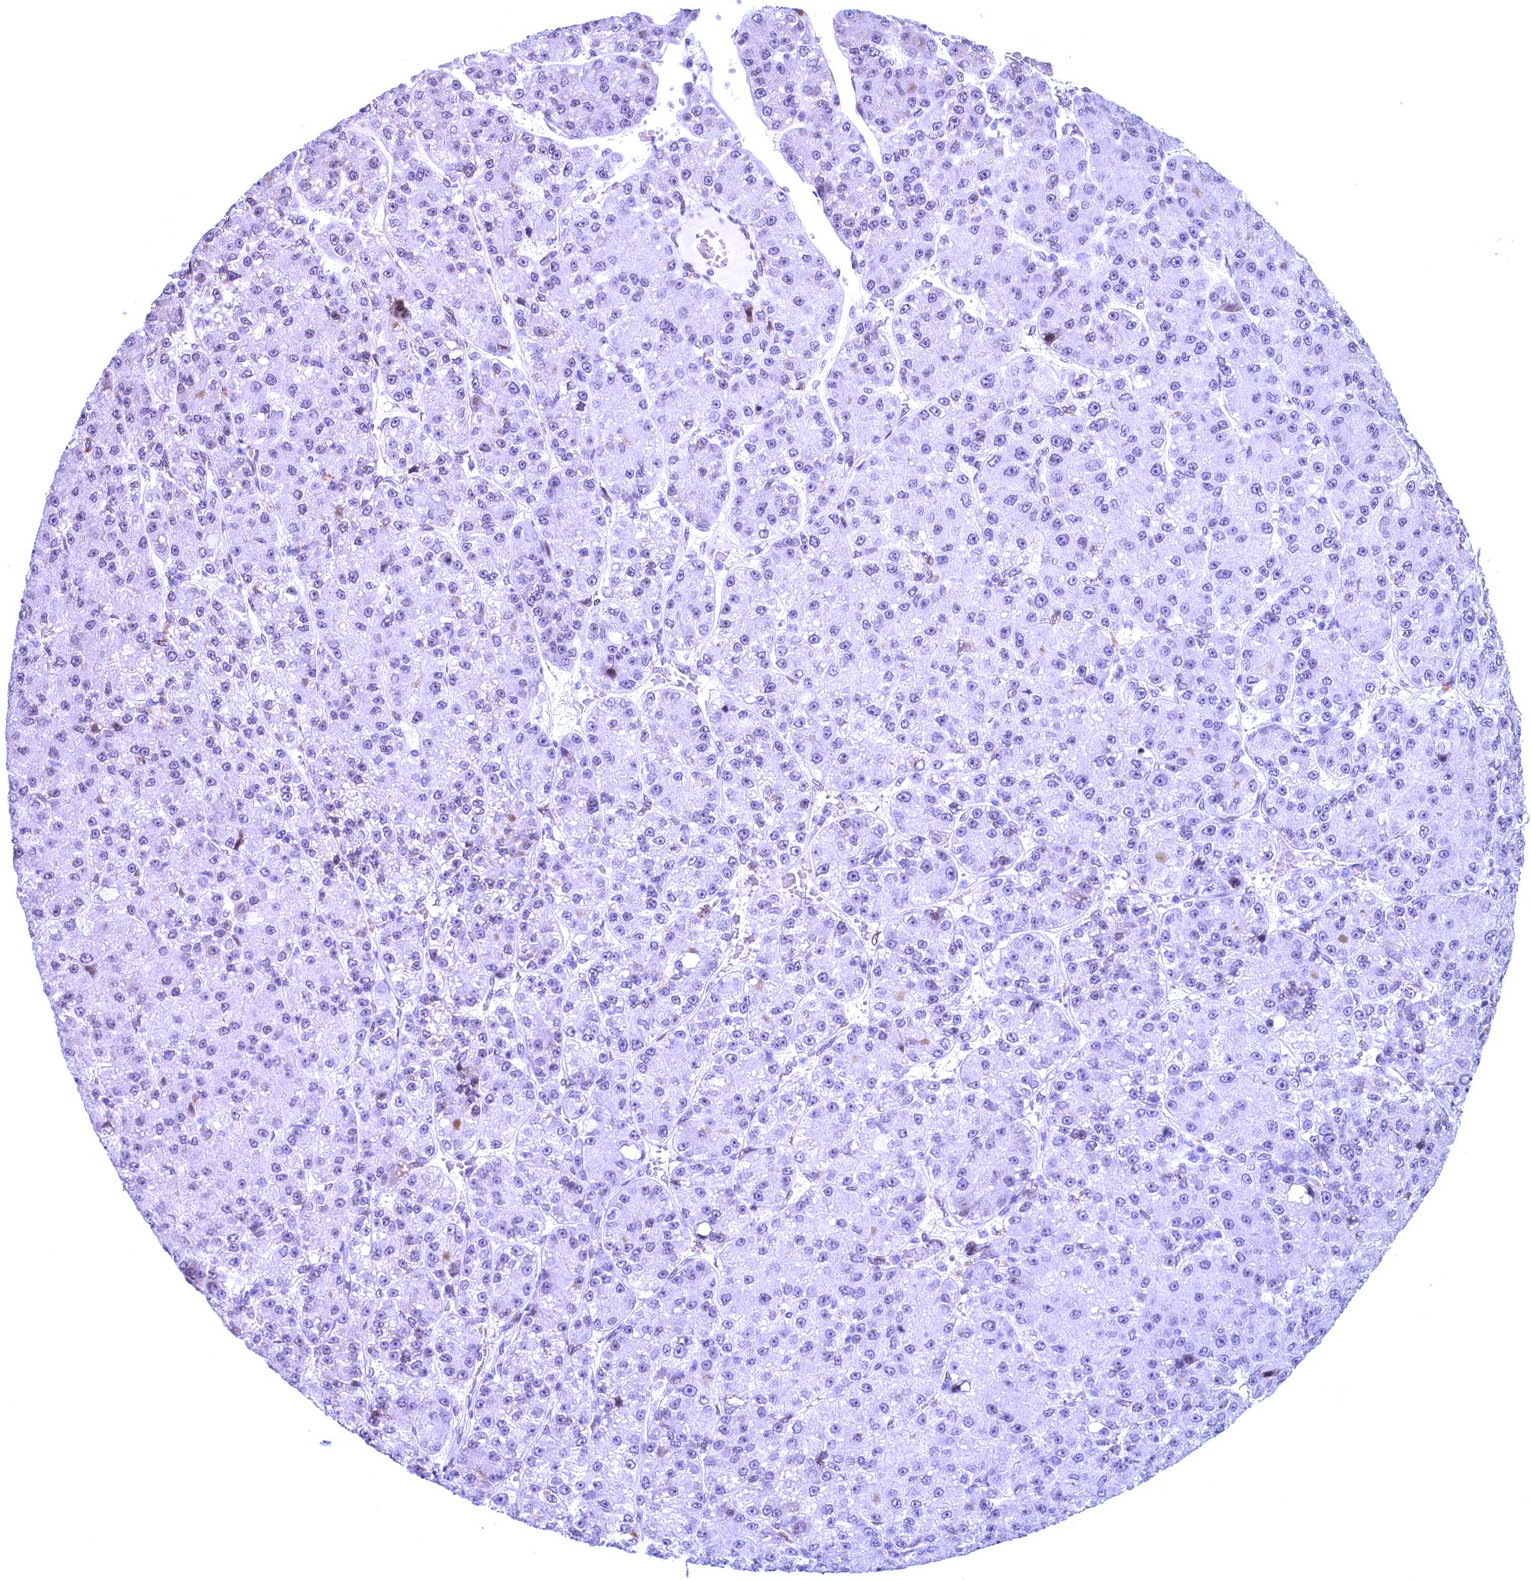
{"staining": {"intensity": "negative", "quantity": "none", "location": "none"}, "tissue": "liver cancer", "cell_type": "Tumor cells", "image_type": "cancer", "snomed": [{"axis": "morphology", "description": "Carcinoma, Hepatocellular, NOS"}, {"axis": "topography", "description": "Liver"}], "caption": "A photomicrograph of hepatocellular carcinoma (liver) stained for a protein shows no brown staining in tumor cells.", "gene": "GPSM1", "patient": {"sex": "male", "age": 67}}